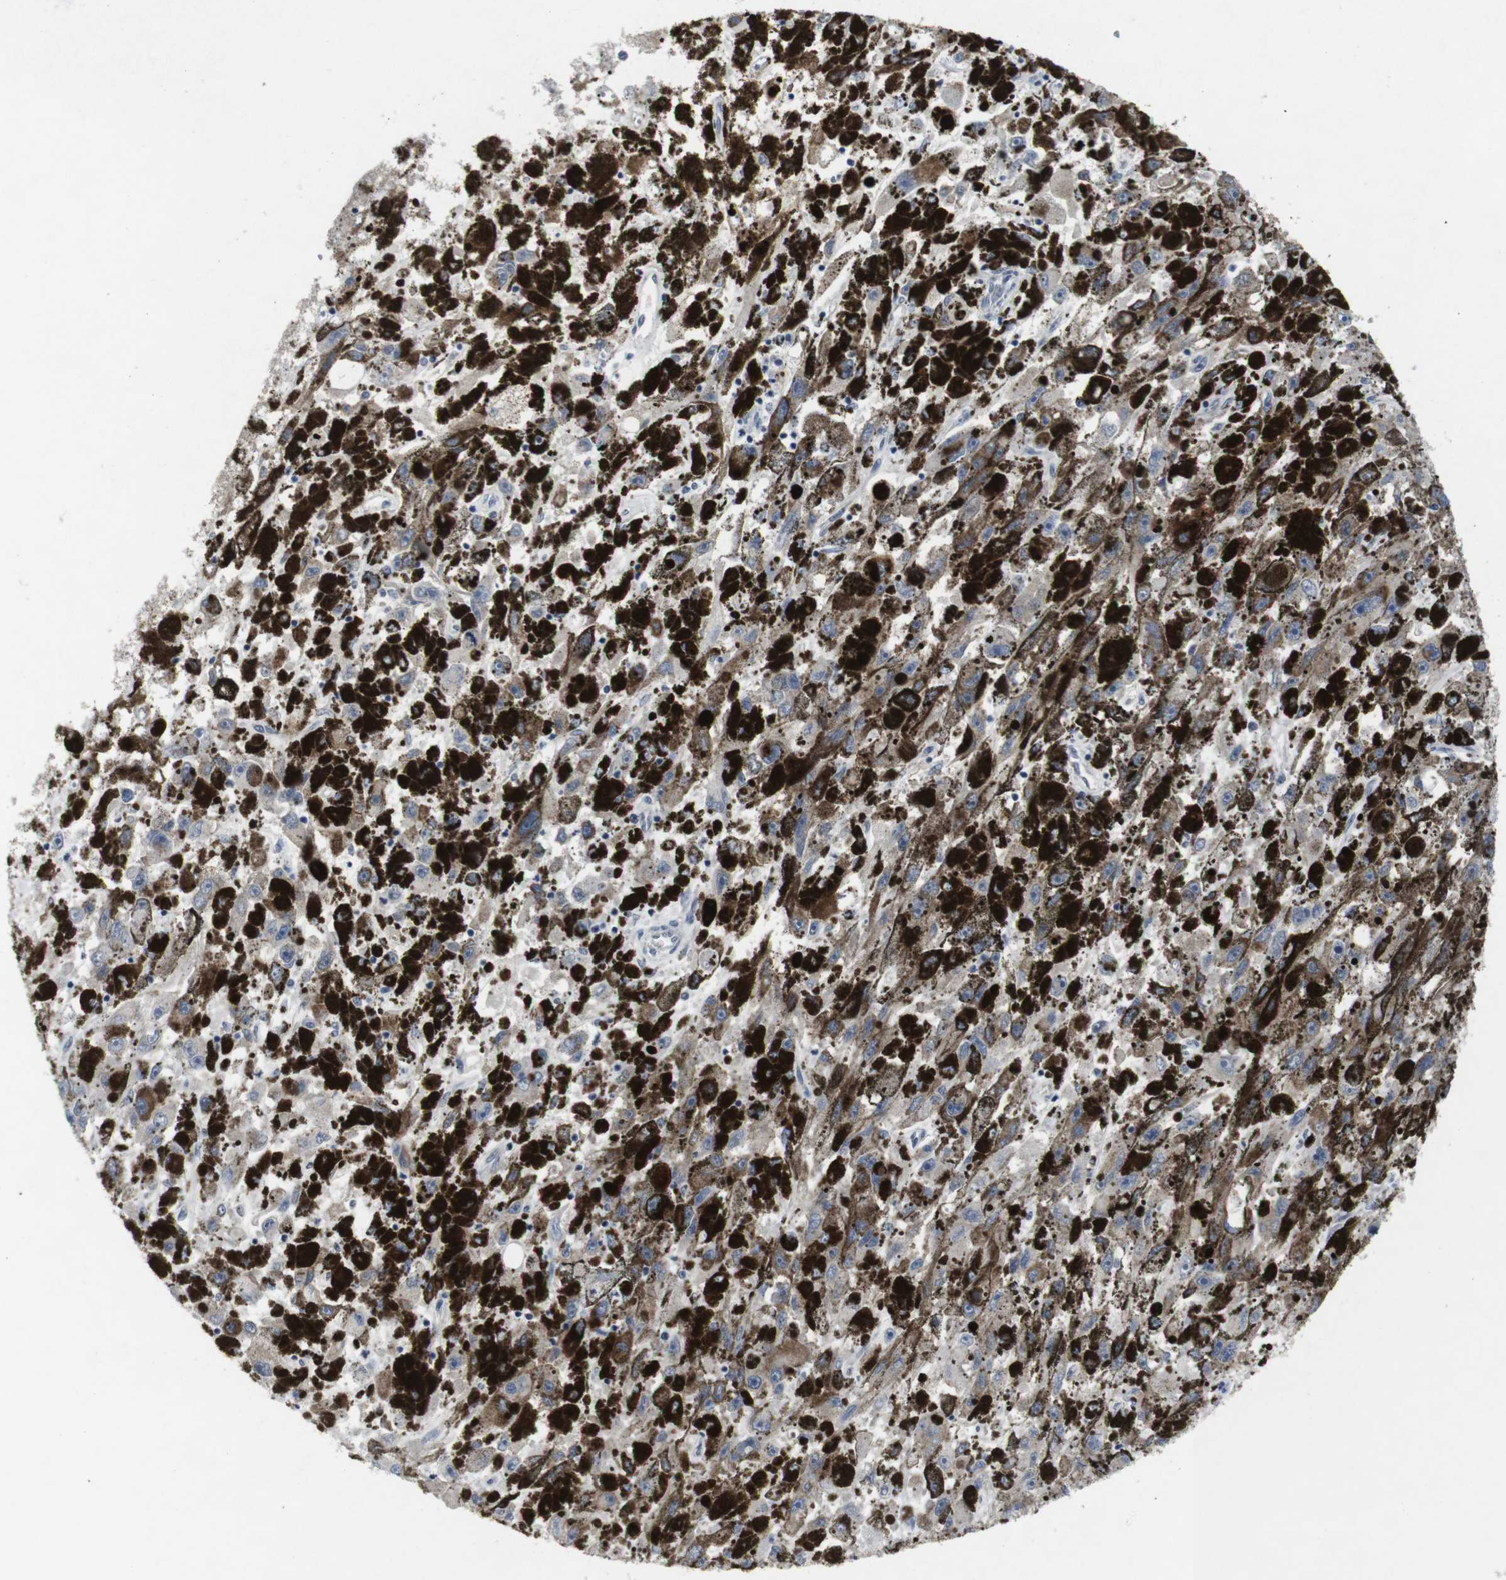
{"staining": {"intensity": "negative", "quantity": "none", "location": "none"}, "tissue": "melanoma", "cell_type": "Tumor cells", "image_type": "cancer", "snomed": [{"axis": "morphology", "description": "Malignant melanoma, NOS"}, {"axis": "topography", "description": "Skin"}], "caption": "This is an immunohistochemistry (IHC) image of malignant melanoma. There is no positivity in tumor cells.", "gene": "GEMIN2", "patient": {"sex": "female", "age": 104}}